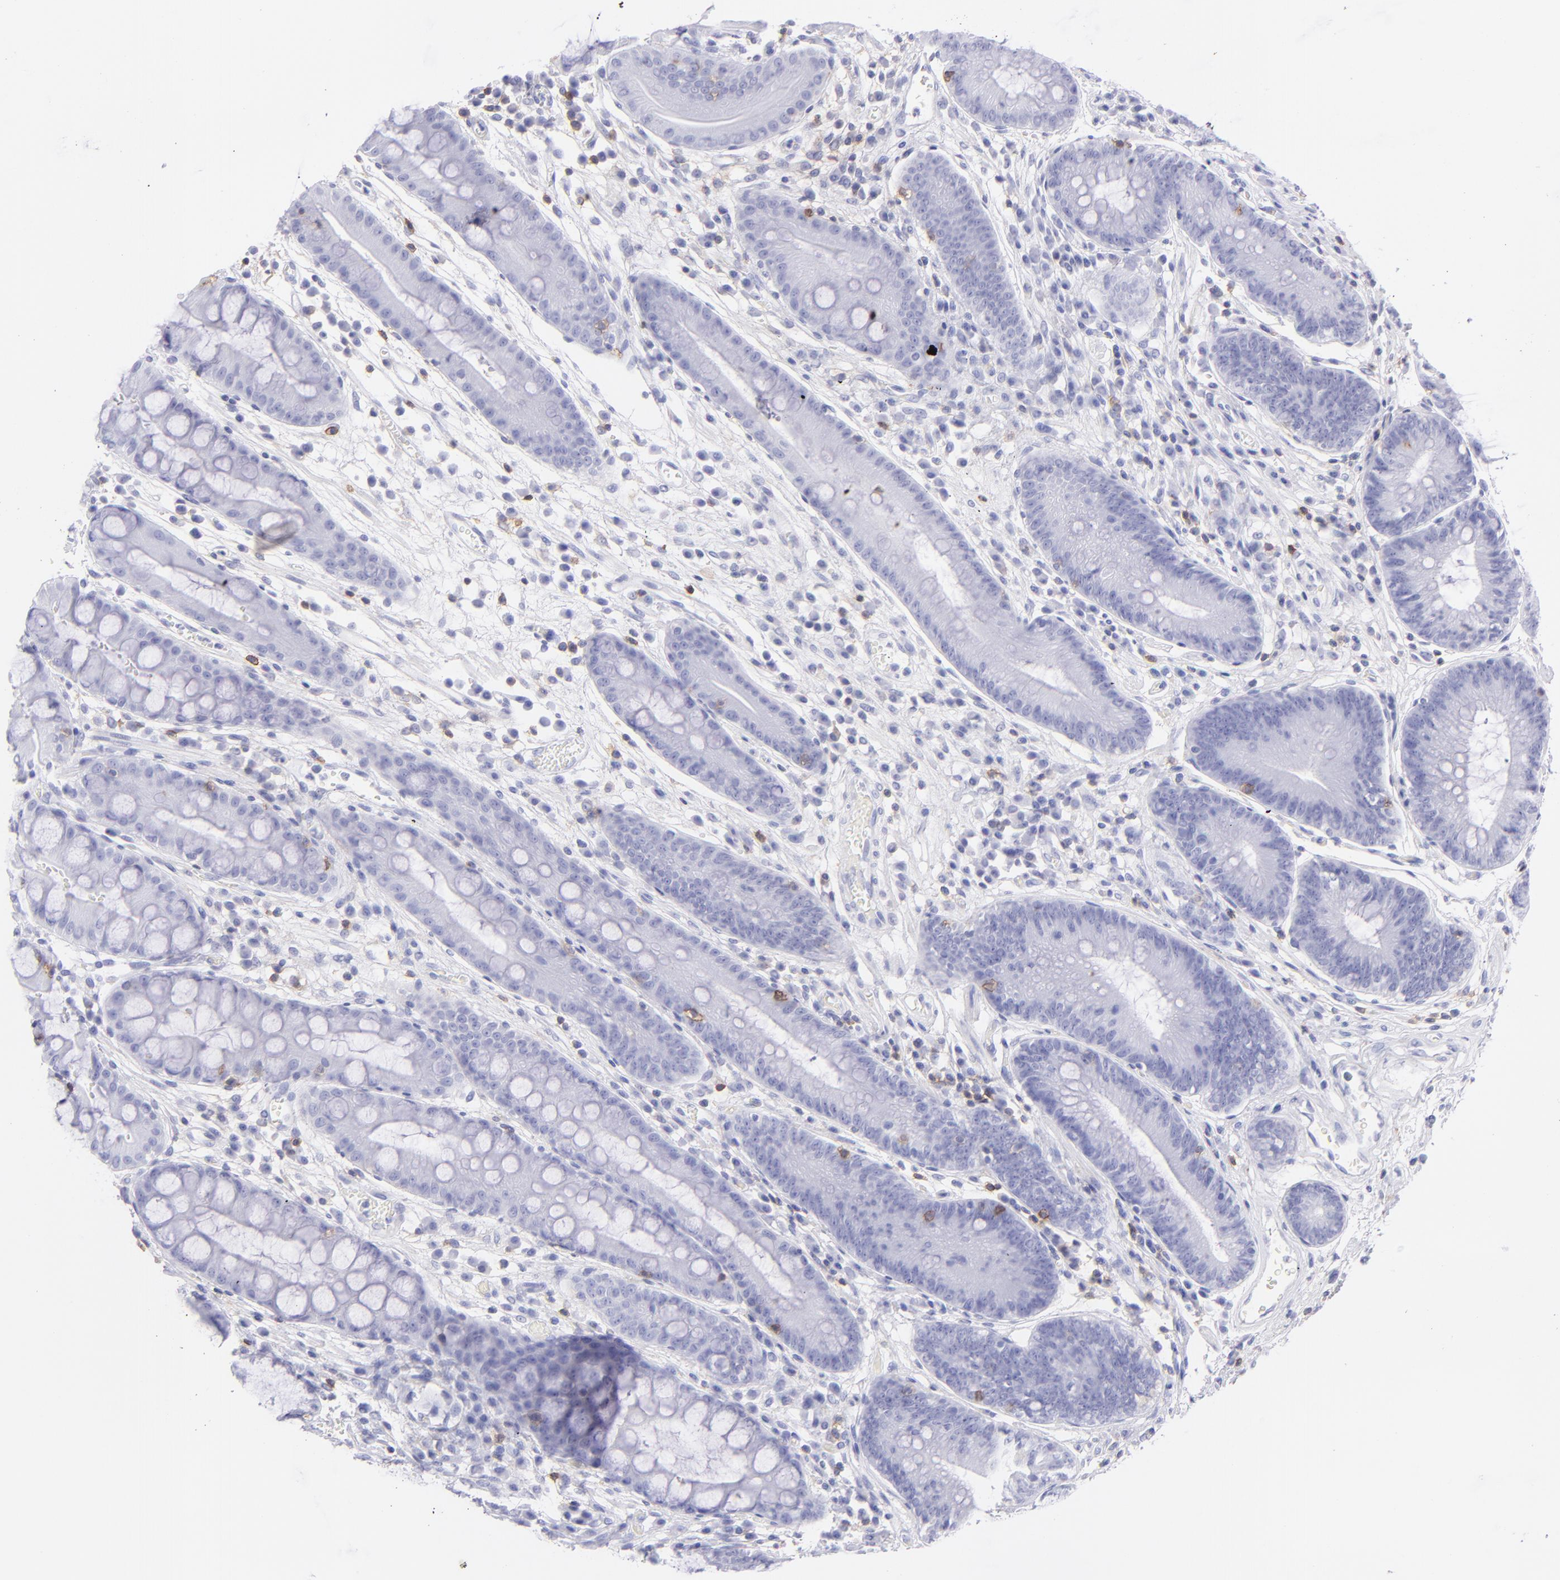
{"staining": {"intensity": "negative", "quantity": "none", "location": "none"}, "tissue": "stomach", "cell_type": "Glandular cells", "image_type": "normal", "snomed": [{"axis": "morphology", "description": "Normal tissue, NOS"}, {"axis": "morphology", "description": "Inflammation, NOS"}, {"axis": "topography", "description": "Stomach, lower"}], "caption": "An IHC histopathology image of unremarkable stomach is shown. There is no staining in glandular cells of stomach. (IHC, brightfield microscopy, high magnification).", "gene": "CD69", "patient": {"sex": "male", "age": 59}}